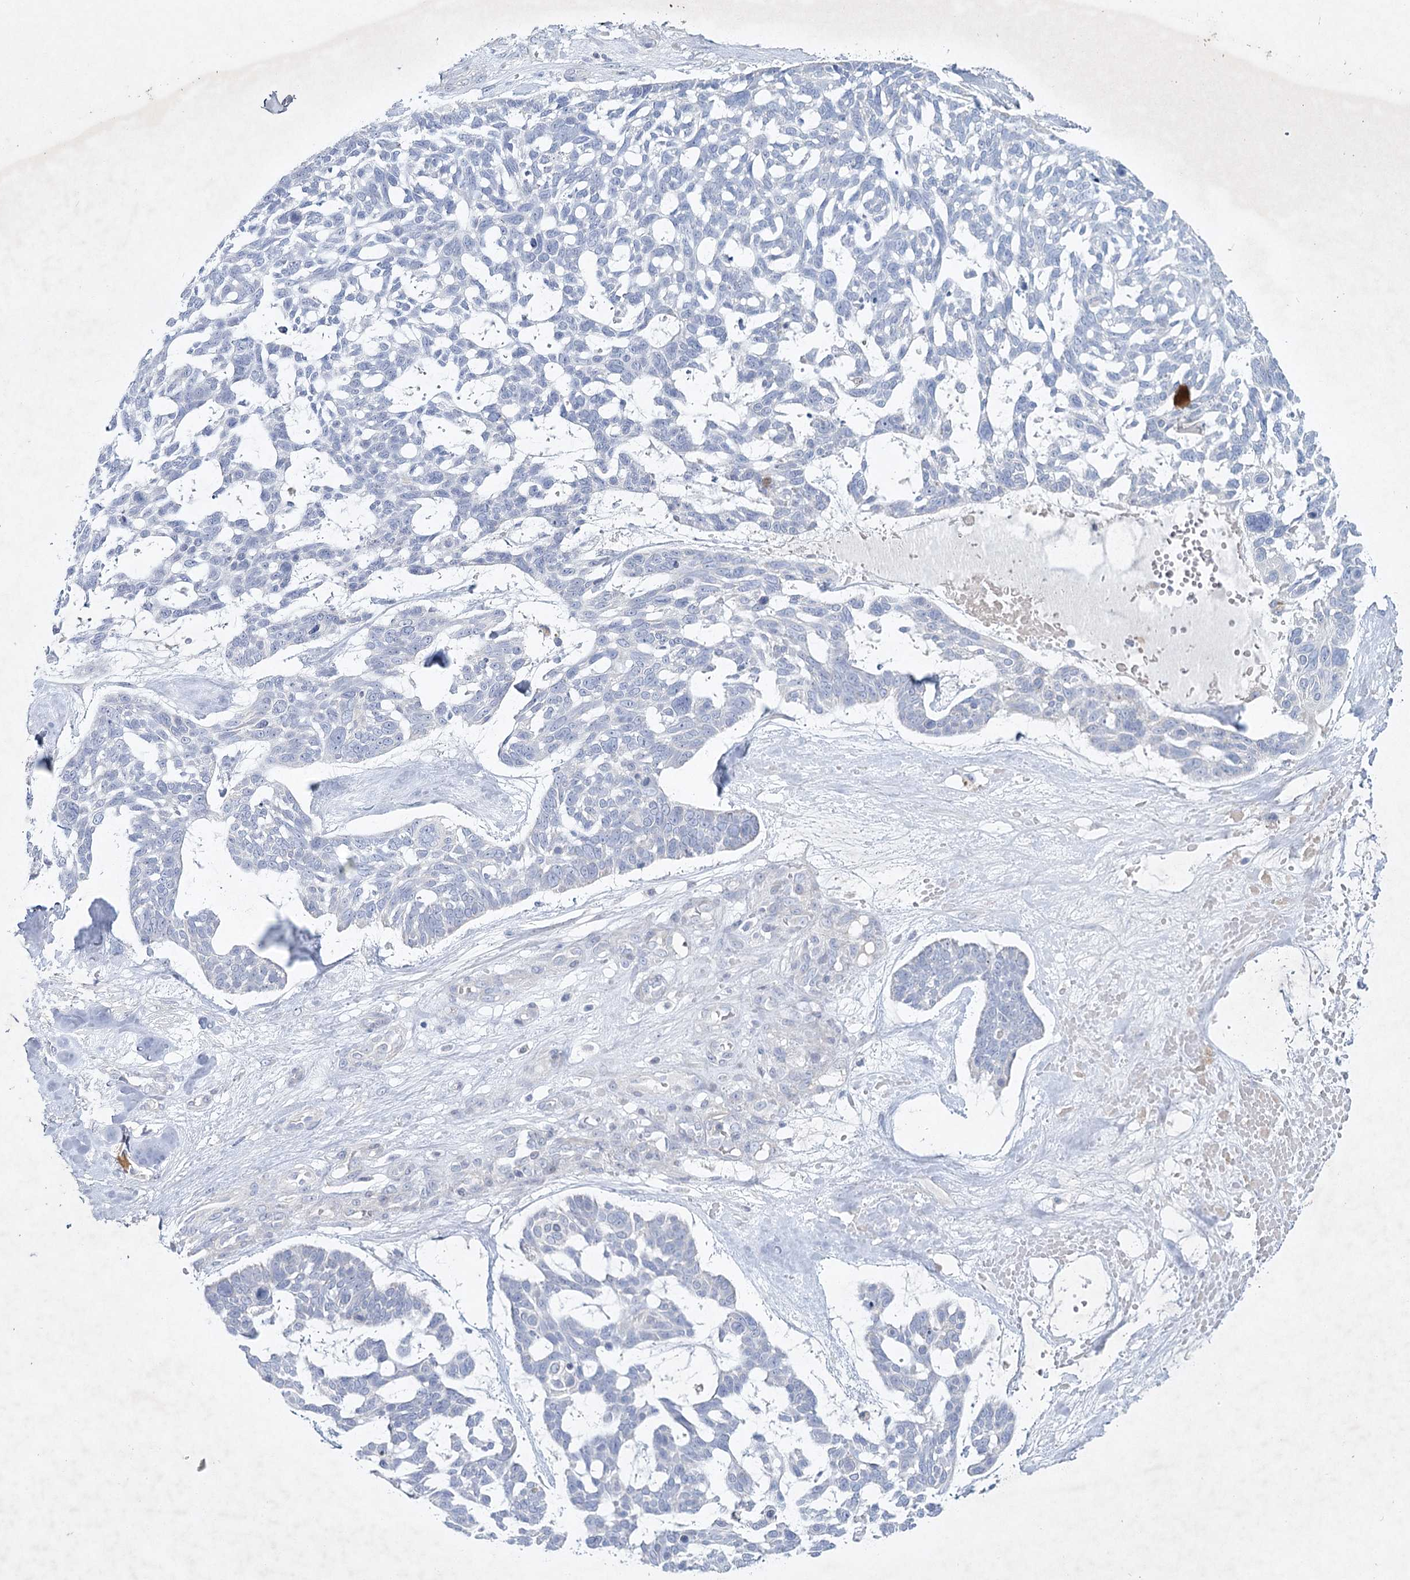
{"staining": {"intensity": "negative", "quantity": "none", "location": "none"}, "tissue": "skin cancer", "cell_type": "Tumor cells", "image_type": "cancer", "snomed": [{"axis": "morphology", "description": "Basal cell carcinoma"}, {"axis": "topography", "description": "Skin"}], "caption": "This is an immunohistochemistry (IHC) photomicrograph of human skin basal cell carcinoma. There is no expression in tumor cells.", "gene": "MAP3K13", "patient": {"sex": "male", "age": 88}}